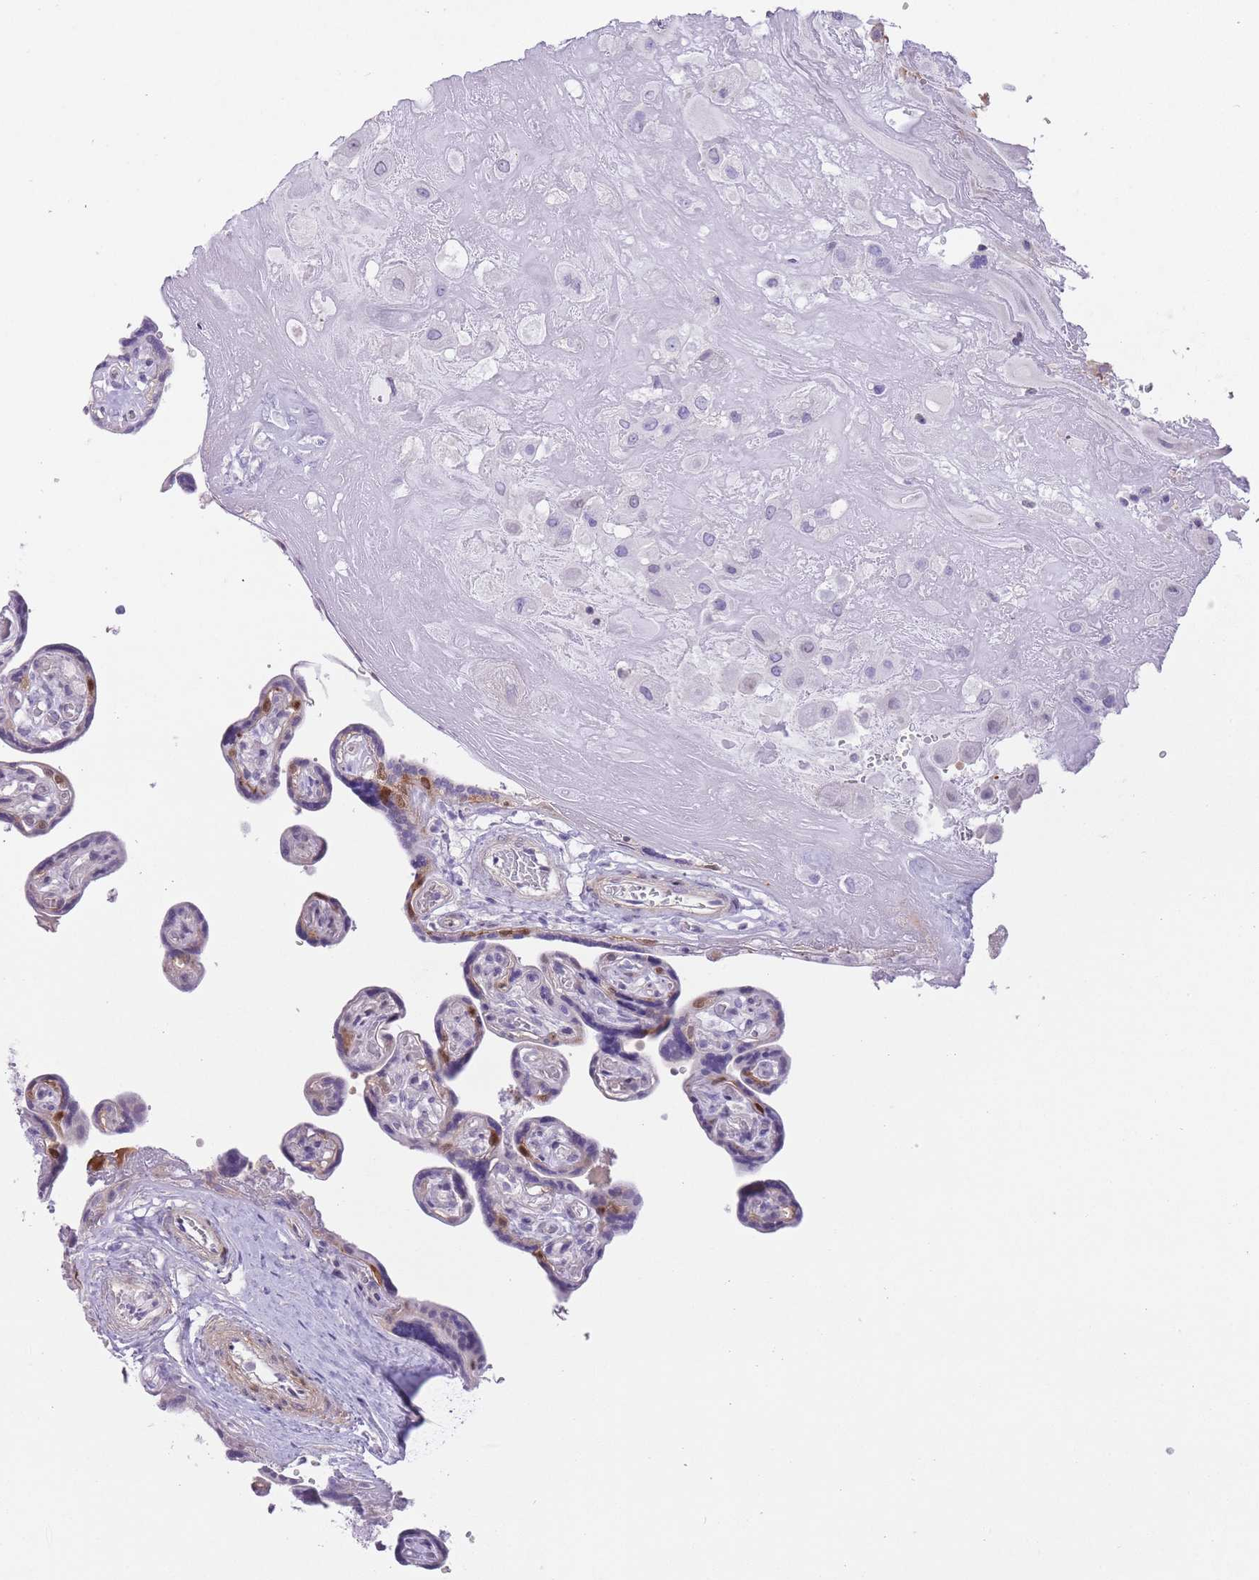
{"staining": {"intensity": "negative", "quantity": "none", "location": "none"}, "tissue": "placenta", "cell_type": "Decidual cells", "image_type": "normal", "snomed": [{"axis": "morphology", "description": "Normal tissue, NOS"}, {"axis": "topography", "description": "Placenta"}], "caption": "High power microscopy image of an immunohistochemistry photomicrograph of benign placenta, revealing no significant expression in decidual cells. The staining was performed using DAB (3,3'-diaminobenzidine) to visualize the protein expression in brown, while the nuclei were stained in blue with hematoxylin (Magnification: 20x).", "gene": "OR11H12", "patient": {"sex": "female", "age": 32}}